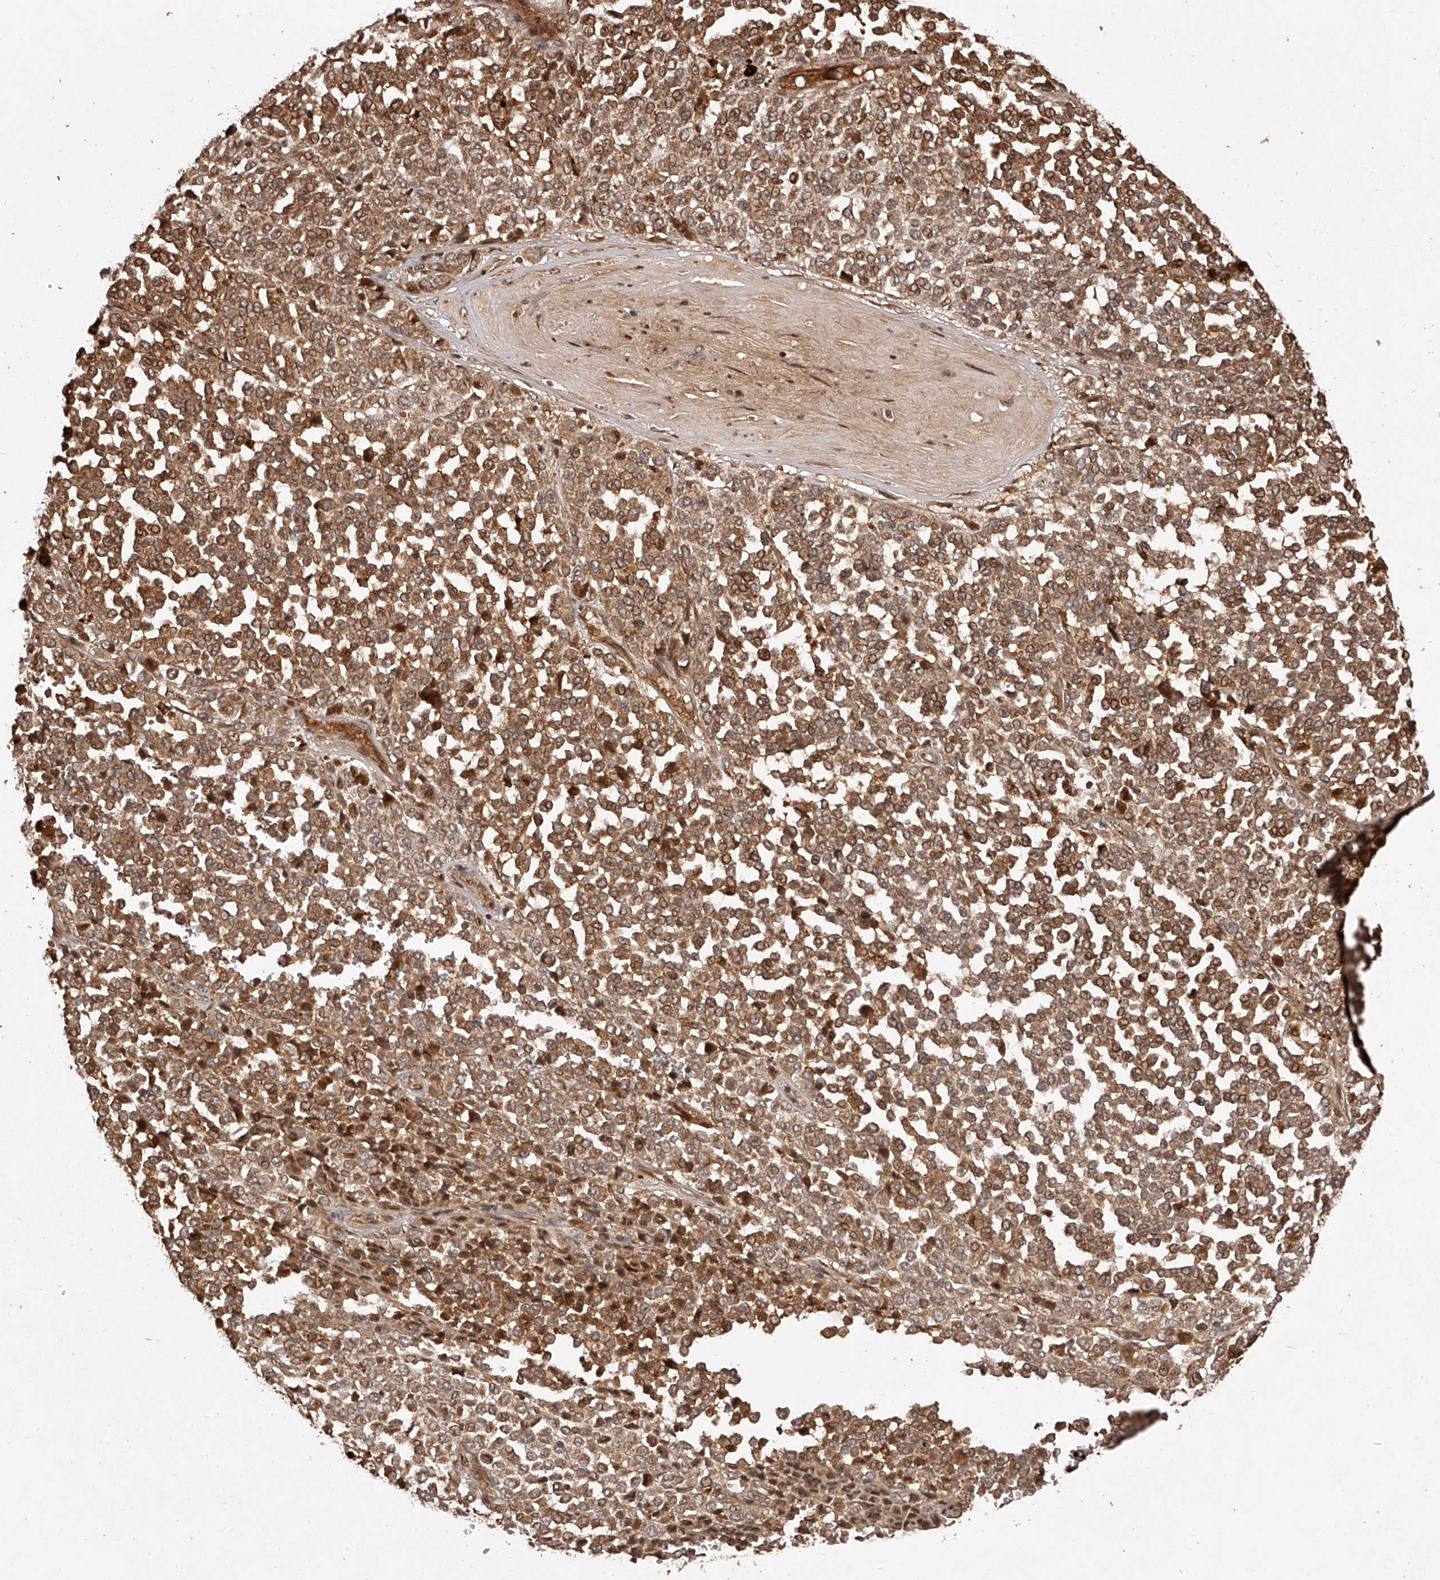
{"staining": {"intensity": "moderate", "quantity": ">75%", "location": "cytoplasmic/membranous"}, "tissue": "melanoma", "cell_type": "Tumor cells", "image_type": "cancer", "snomed": [{"axis": "morphology", "description": "Malignant melanoma, Metastatic site"}, {"axis": "topography", "description": "Pancreas"}], "caption": "High-power microscopy captured an IHC image of melanoma, revealing moderate cytoplasmic/membranous positivity in approximately >75% of tumor cells.", "gene": "CRYZL1", "patient": {"sex": "female", "age": 30}}